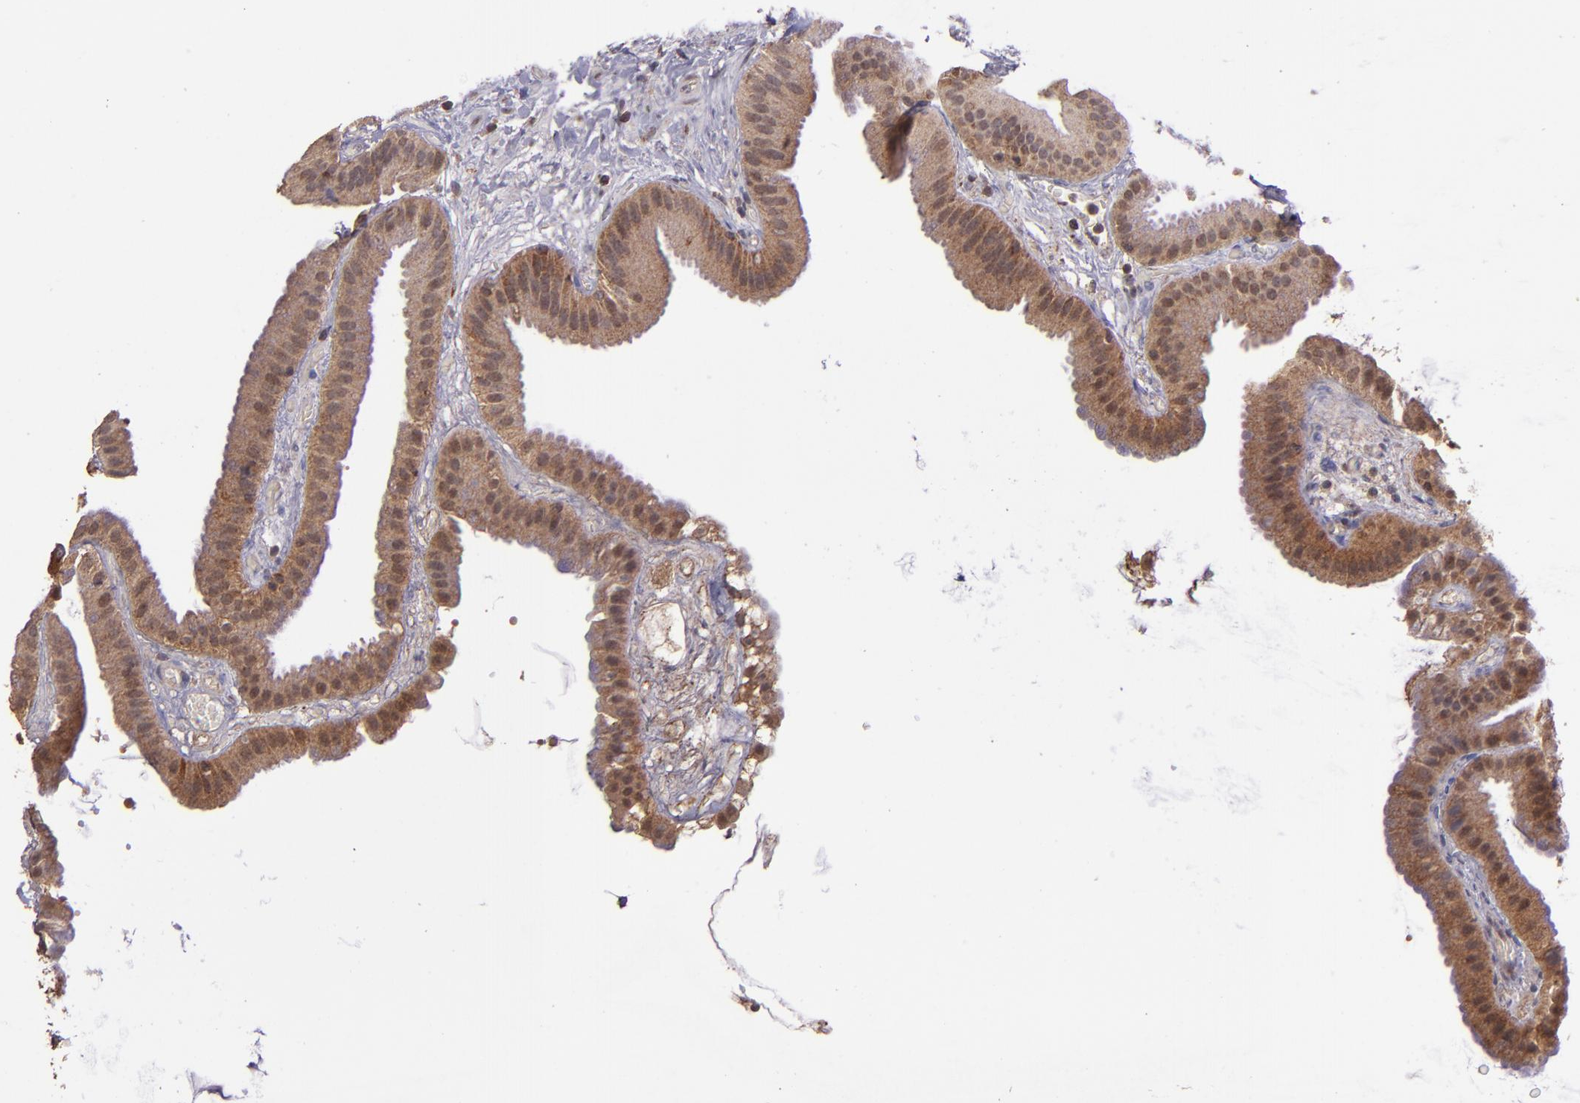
{"staining": {"intensity": "strong", "quantity": ">75%", "location": "cytoplasmic/membranous"}, "tissue": "gallbladder", "cell_type": "Glandular cells", "image_type": "normal", "snomed": [{"axis": "morphology", "description": "Normal tissue, NOS"}, {"axis": "topography", "description": "Gallbladder"}], "caption": "An immunohistochemistry photomicrograph of normal tissue is shown. Protein staining in brown shows strong cytoplasmic/membranous positivity in gallbladder within glandular cells.", "gene": "USP51", "patient": {"sex": "female", "age": 63}}